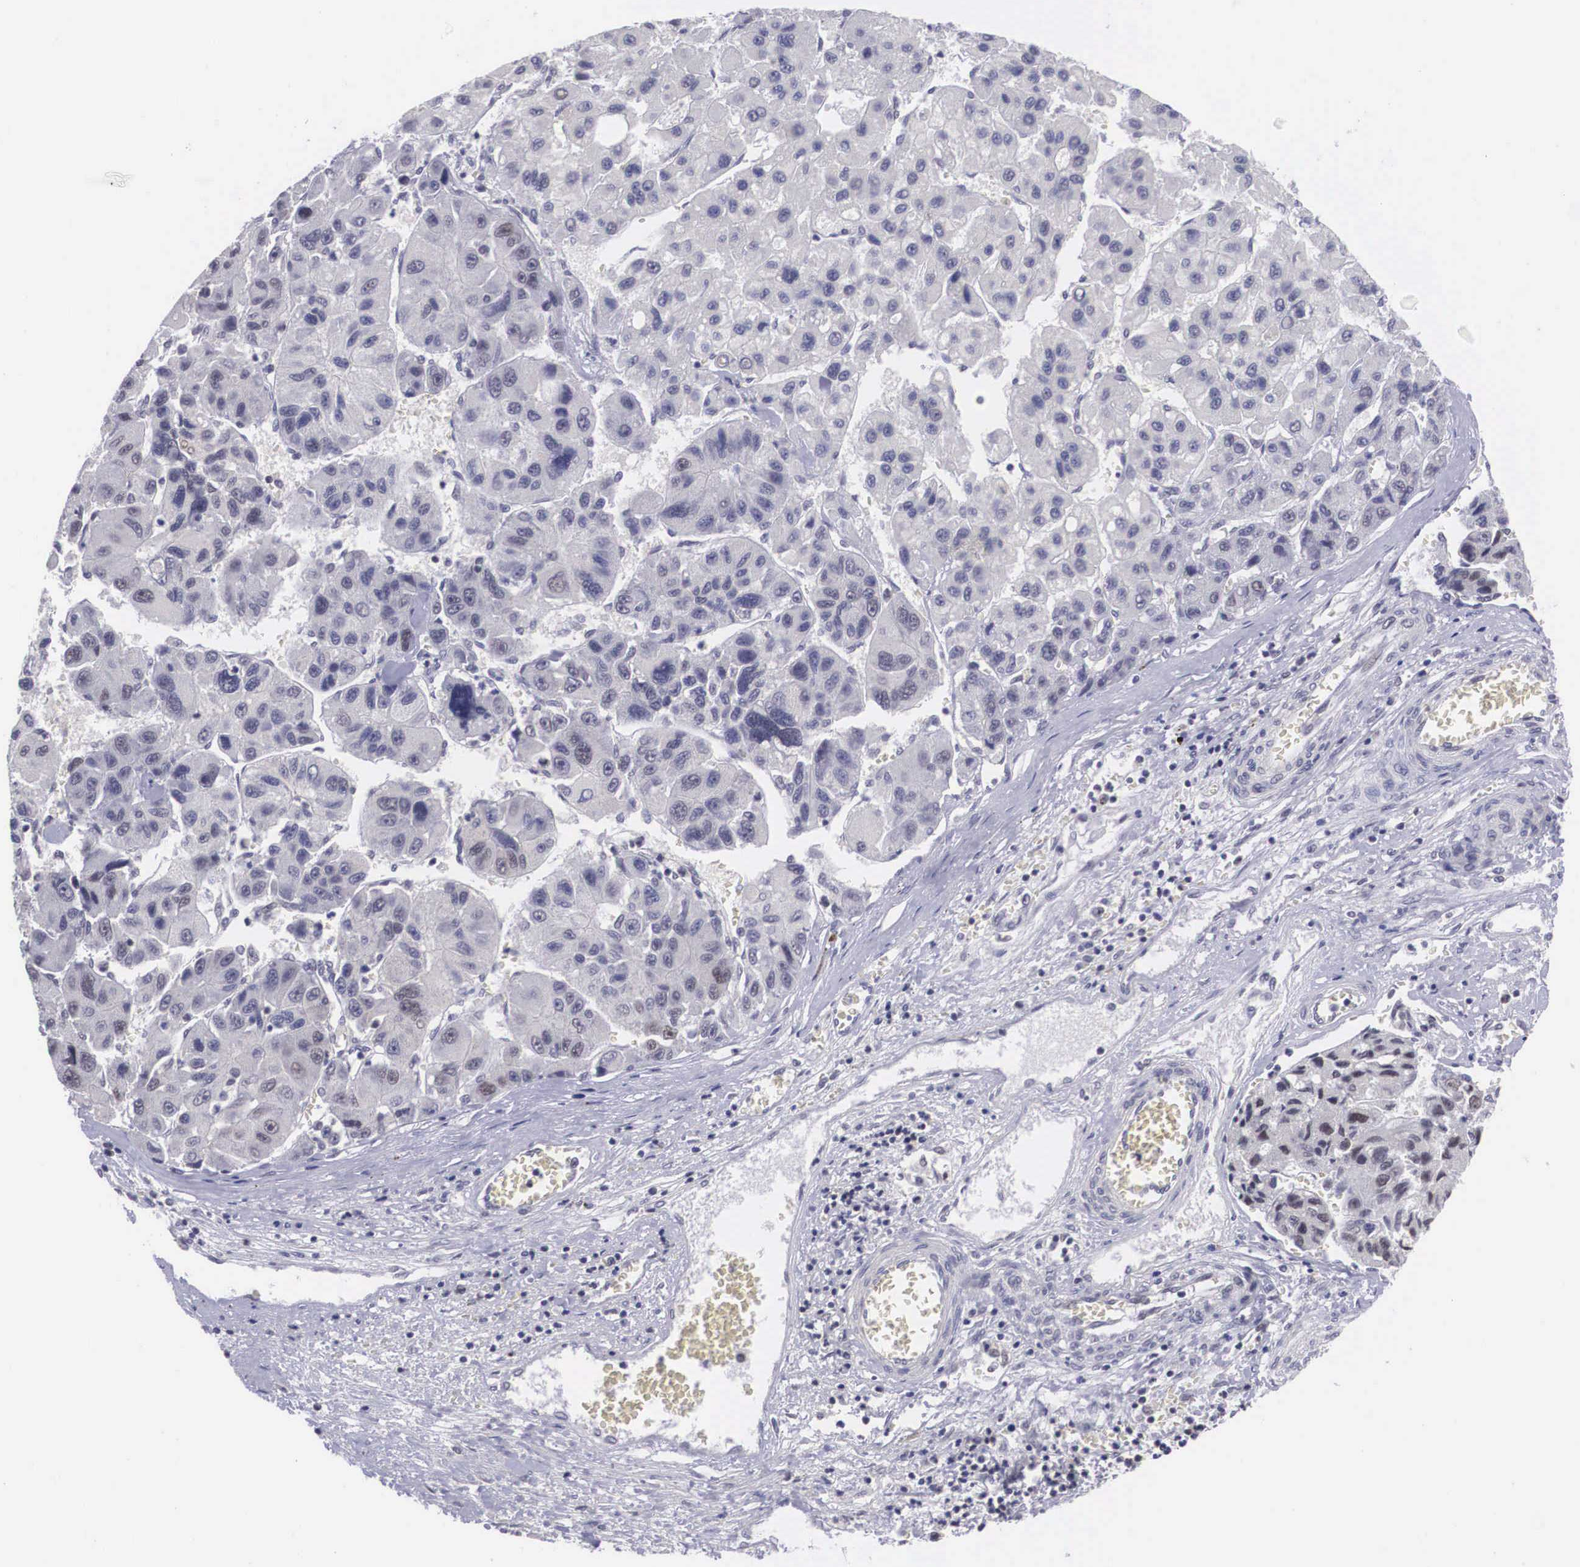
{"staining": {"intensity": "moderate", "quantity": "<25%", "location": "nuclear"}, "tissue": "liver cancer", "cell_type": "Tumor cells", "image_type": "cancer", "snomed": [{"axis": "morphology", "description": "Carcinoma, Hepatocellular, NOS"}, {"axis": "topography", "description": "Liver"}], "caption": "Immunohistochemistry (IHC) image of neoplastic tissue: liver cancer stained using IHC shows low levels of moderate protein expression localized specifically in the nuclear of tumor cells, appearing as a nuclear brown color.", "gene": "ZNF275", "patient": {"sex": "male", "age": 64}}